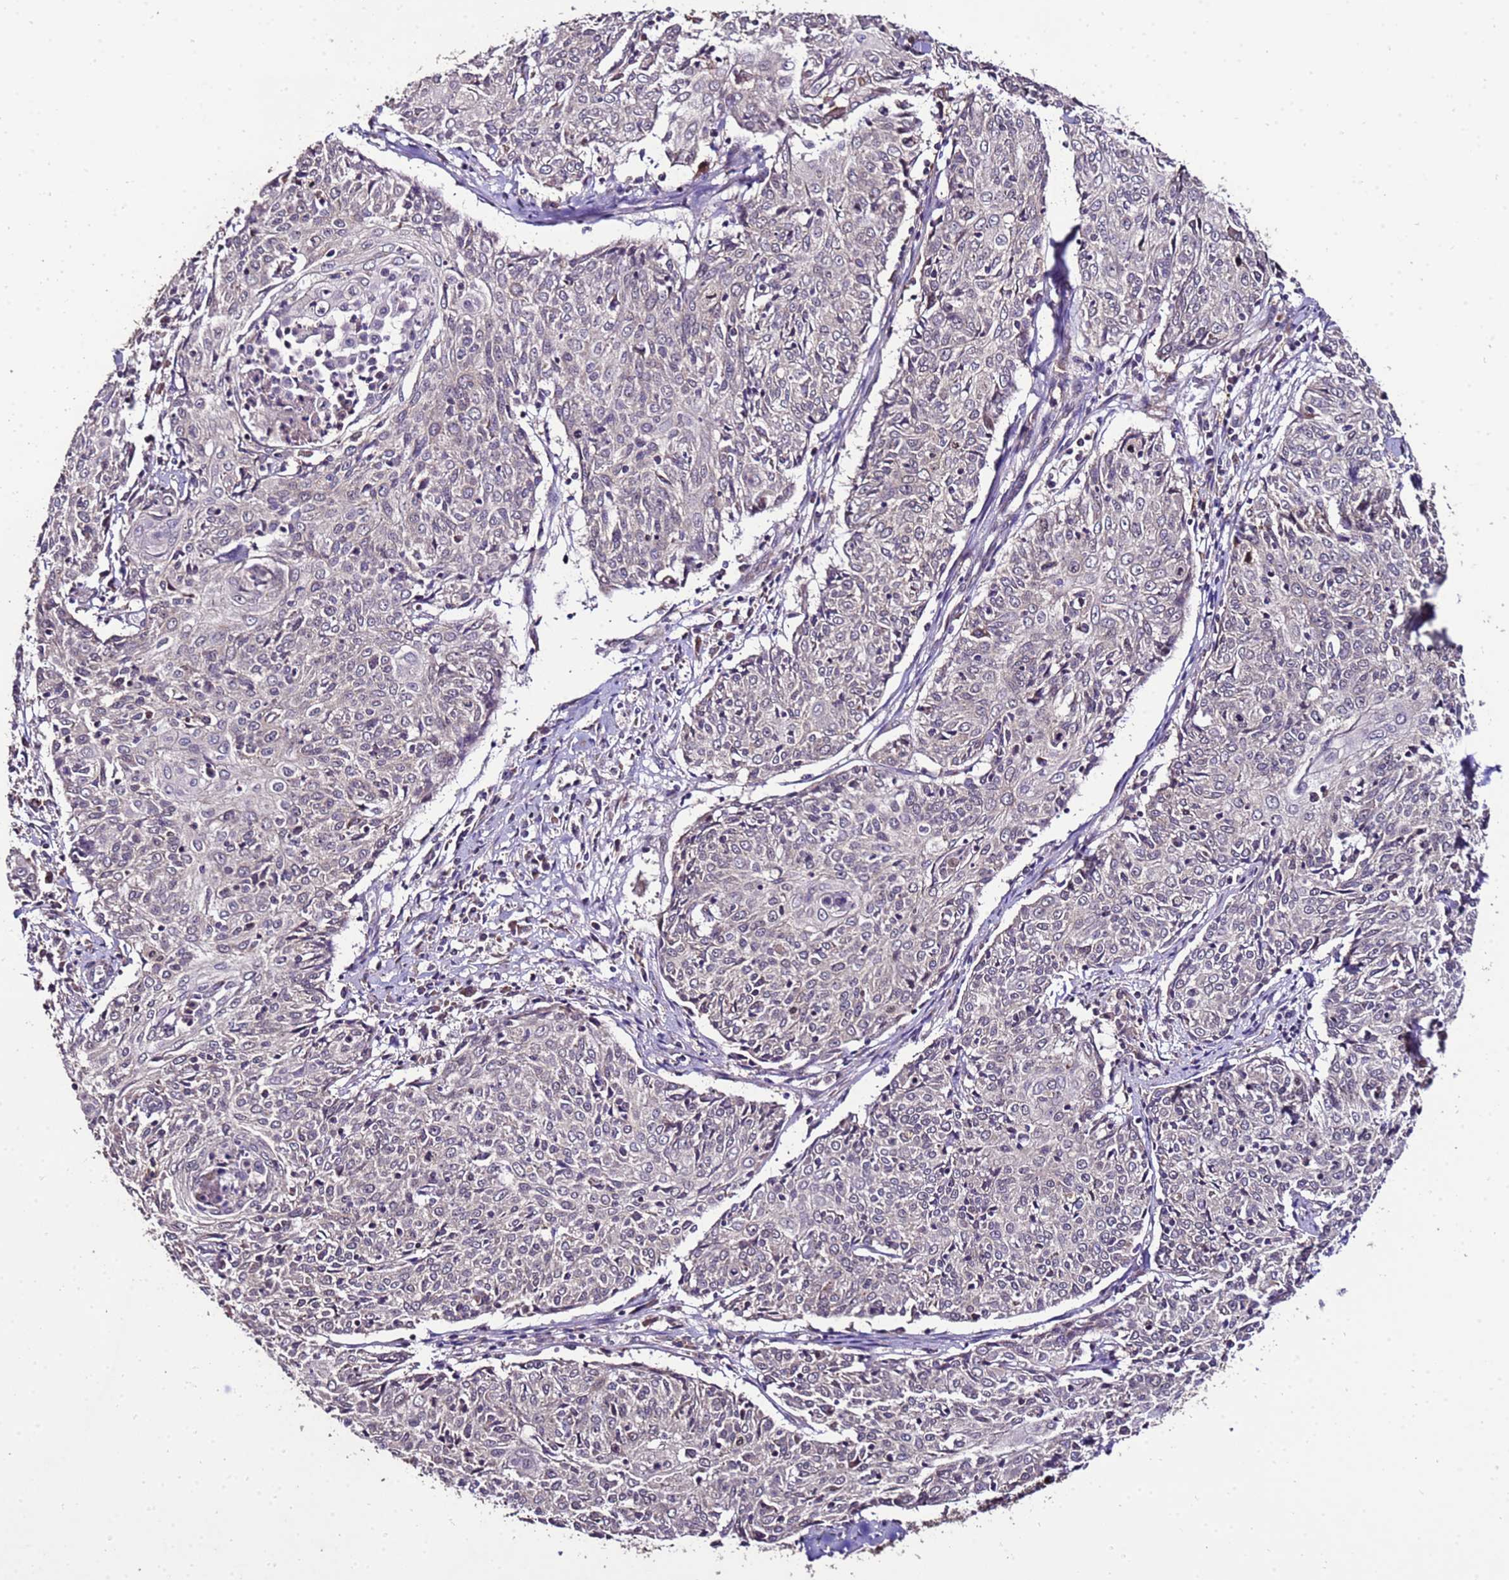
{"staining": {"intensity": "weak", "quantity": "<25%", "location": "cytoplasmic/membranous"}, "tissue": "cervical cancer", "cell_type": "Tumor cells", "image_type": "cancer", "snomed": [{"axis": "morphology", "description": "Squamous cell carcinoma, NOS"}, {"axis": "topography", "description": "Cervix"}], "caption": "Cervical cancer was stained to show a protein in brown. There is no significant staining in tumor cells.", "gene": "ZNF329", "patient": {"sex": "female", "age": 48}}